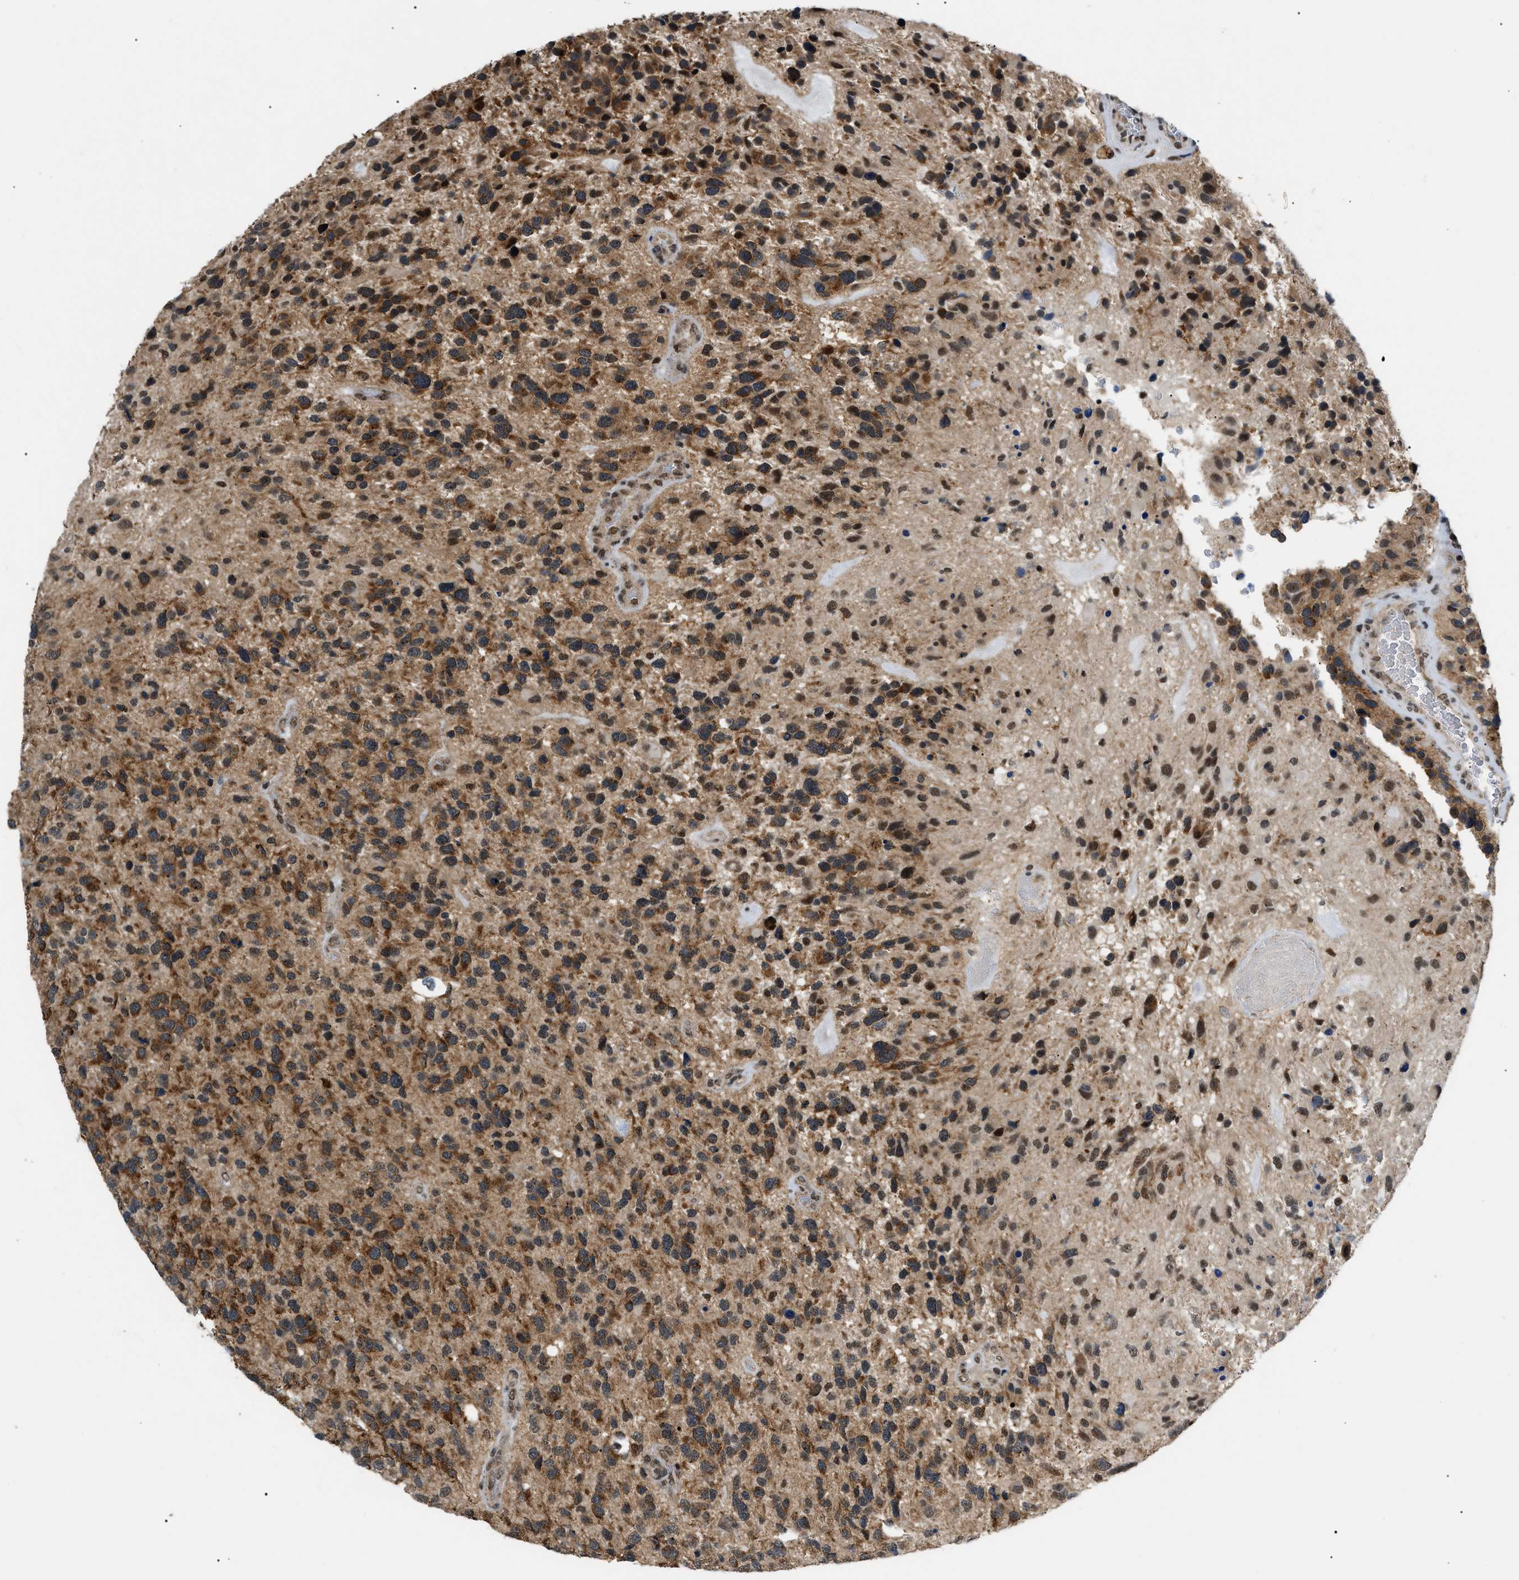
{"staining": {"intensity": "strong", "quantity": ">75%", "location": "cytoplasmic/membranous"}, "tissue": "glioma", "cell_type": "Tumor cells", "image_type": "cancer", "snomed": [{"axis": "morphology", "description": "Glioma, malignant, High grade"}, {"axis": "topography", "description": "Brain"}], "caption": "Human glioma stained for a protein (brown) displays strong cytoplasmic/membranous positive expression in about >75% of tumor cells.", "gene": "ZBTB11", "patient": {"sex": "female", "age": 58}}